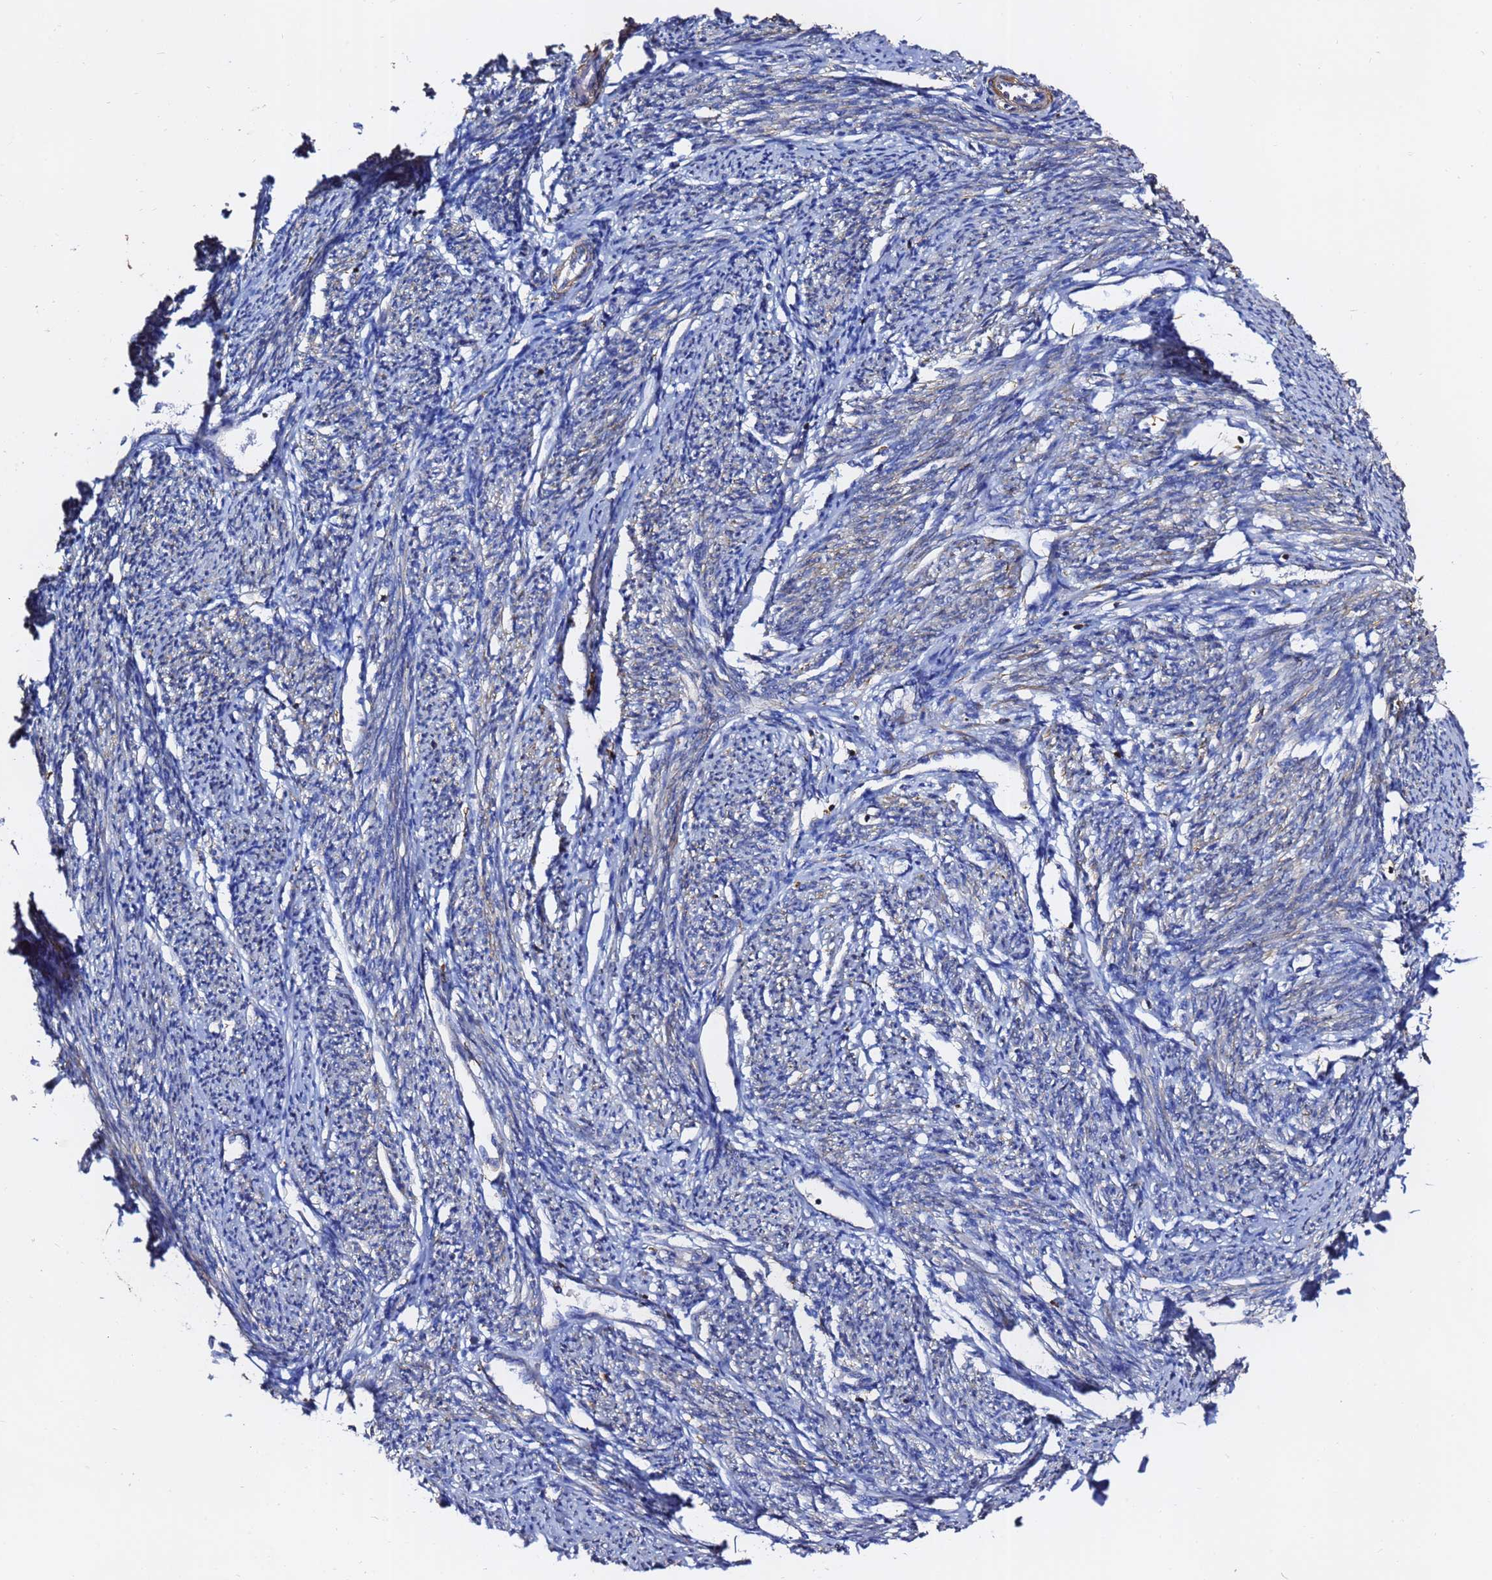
{"staining": {"intensity": "strong", "quantity": "25%-75%", "location": "cytoplasmic/membranous"}, "tissue": "smooth muscle", "cell_type": "Smooth muscle cells", "image_type": "normal", "snomed": [{"axis": "morphology", "description": "Normal tissue, NOS"}, {"axis": "topography", "description": "Smooth muscle"}, {"axis": "topography", "description": "Uterus"}], "caption": "The micrograph shows immunohistochemical staining of normal smooth muscle. There is strong cytoplasmic/membranous staining is identified in approximately 25%-75% of smooth muscle cells.", "gene": "ACTA1", "patient": {"sex": "female", "age": 59}}